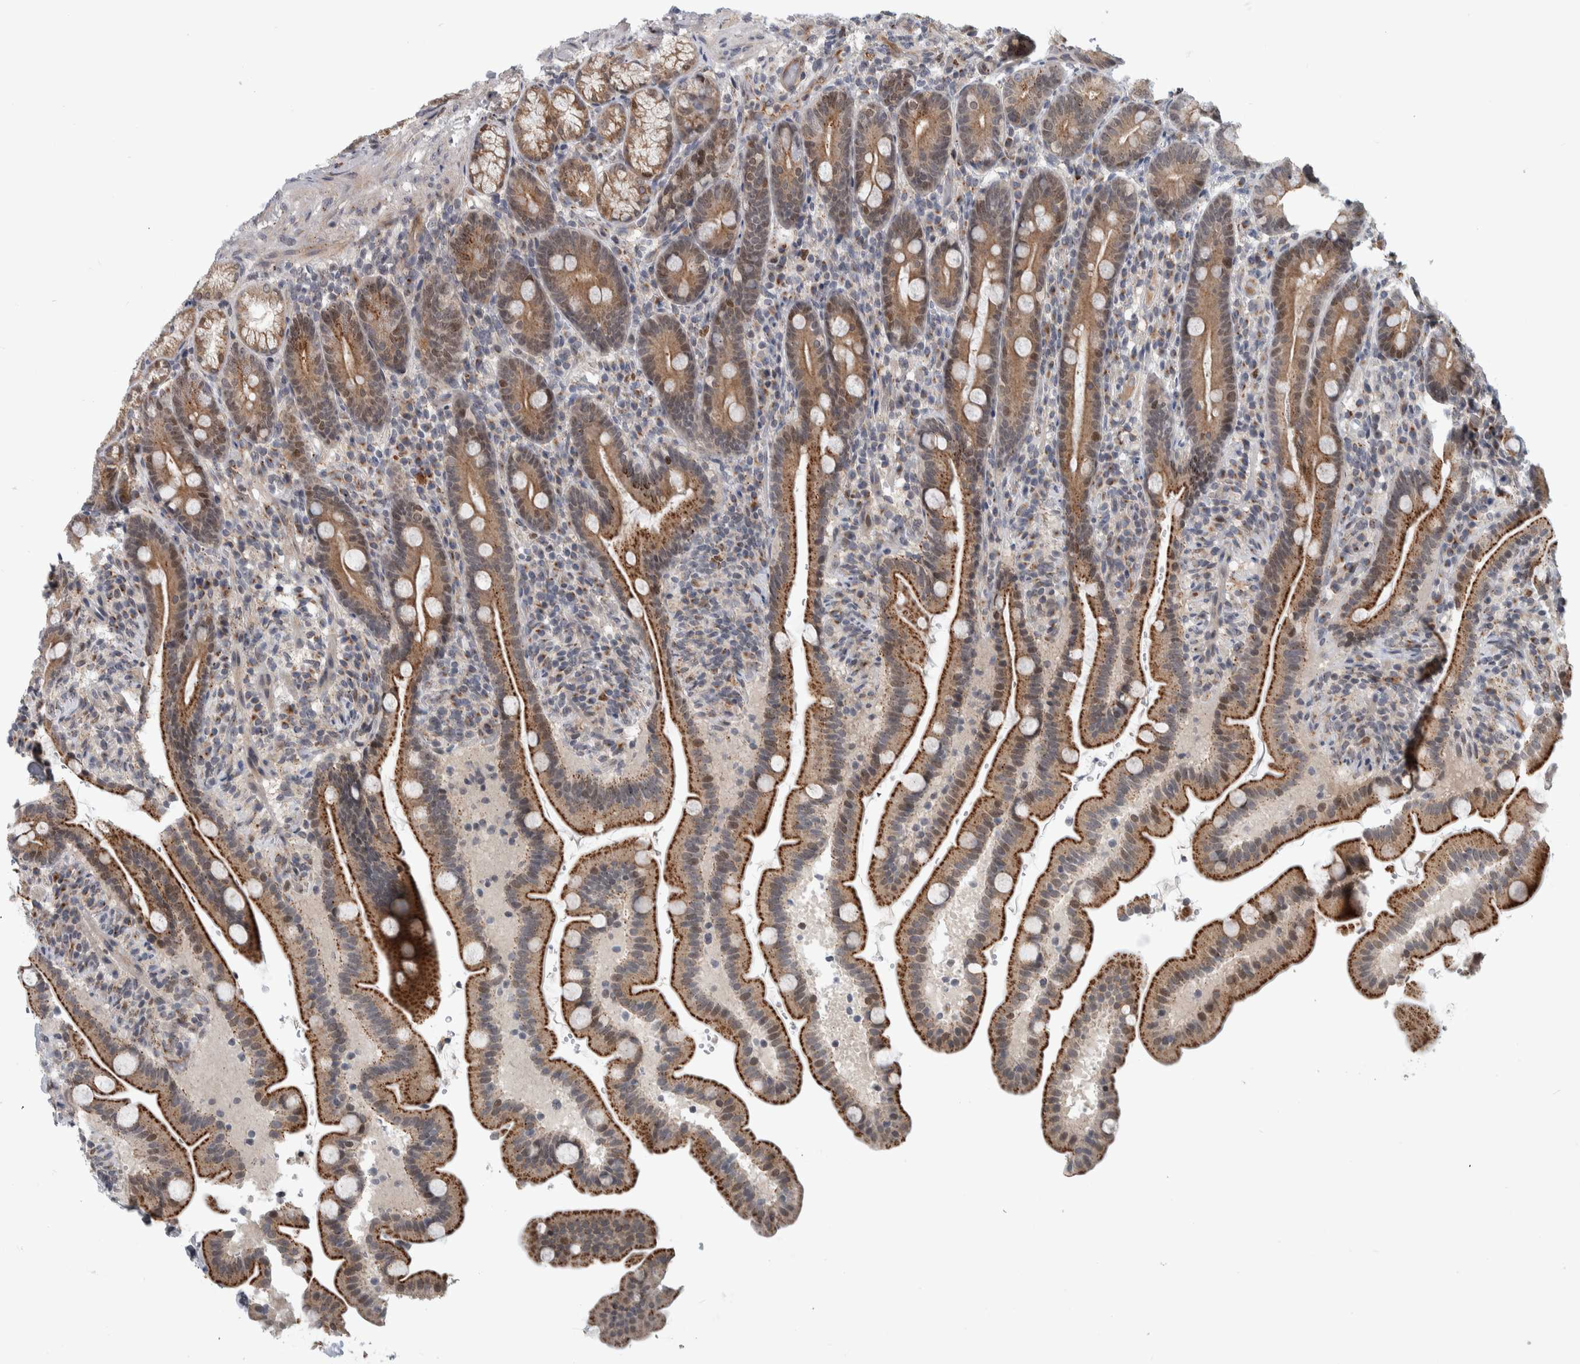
{"staining": {"intensity": "moderate", "quantity": ">75%", "location": "cytoplasmic/membranous"}, "tissue": "duodenum", "cell_type": "Glandular cells", "image_type": "normal", "snomed": [{"axis": "morphology", "description": "Normal tissue, NOS"}, {"axis": "topography", "description": "Duodenum"}], "caption": "DAB immunohistochemical staining of benign human duodenum exhibits moderate cytoplasmic/membranous protein expression in approximately >75% of glandular cells. (Stains: DAB in brown, nuclei in blue, Microscopy: brightfield microscopy at high magnification).", "gene": "MSL1", "patient": {"sex": "male", "age": 54}}